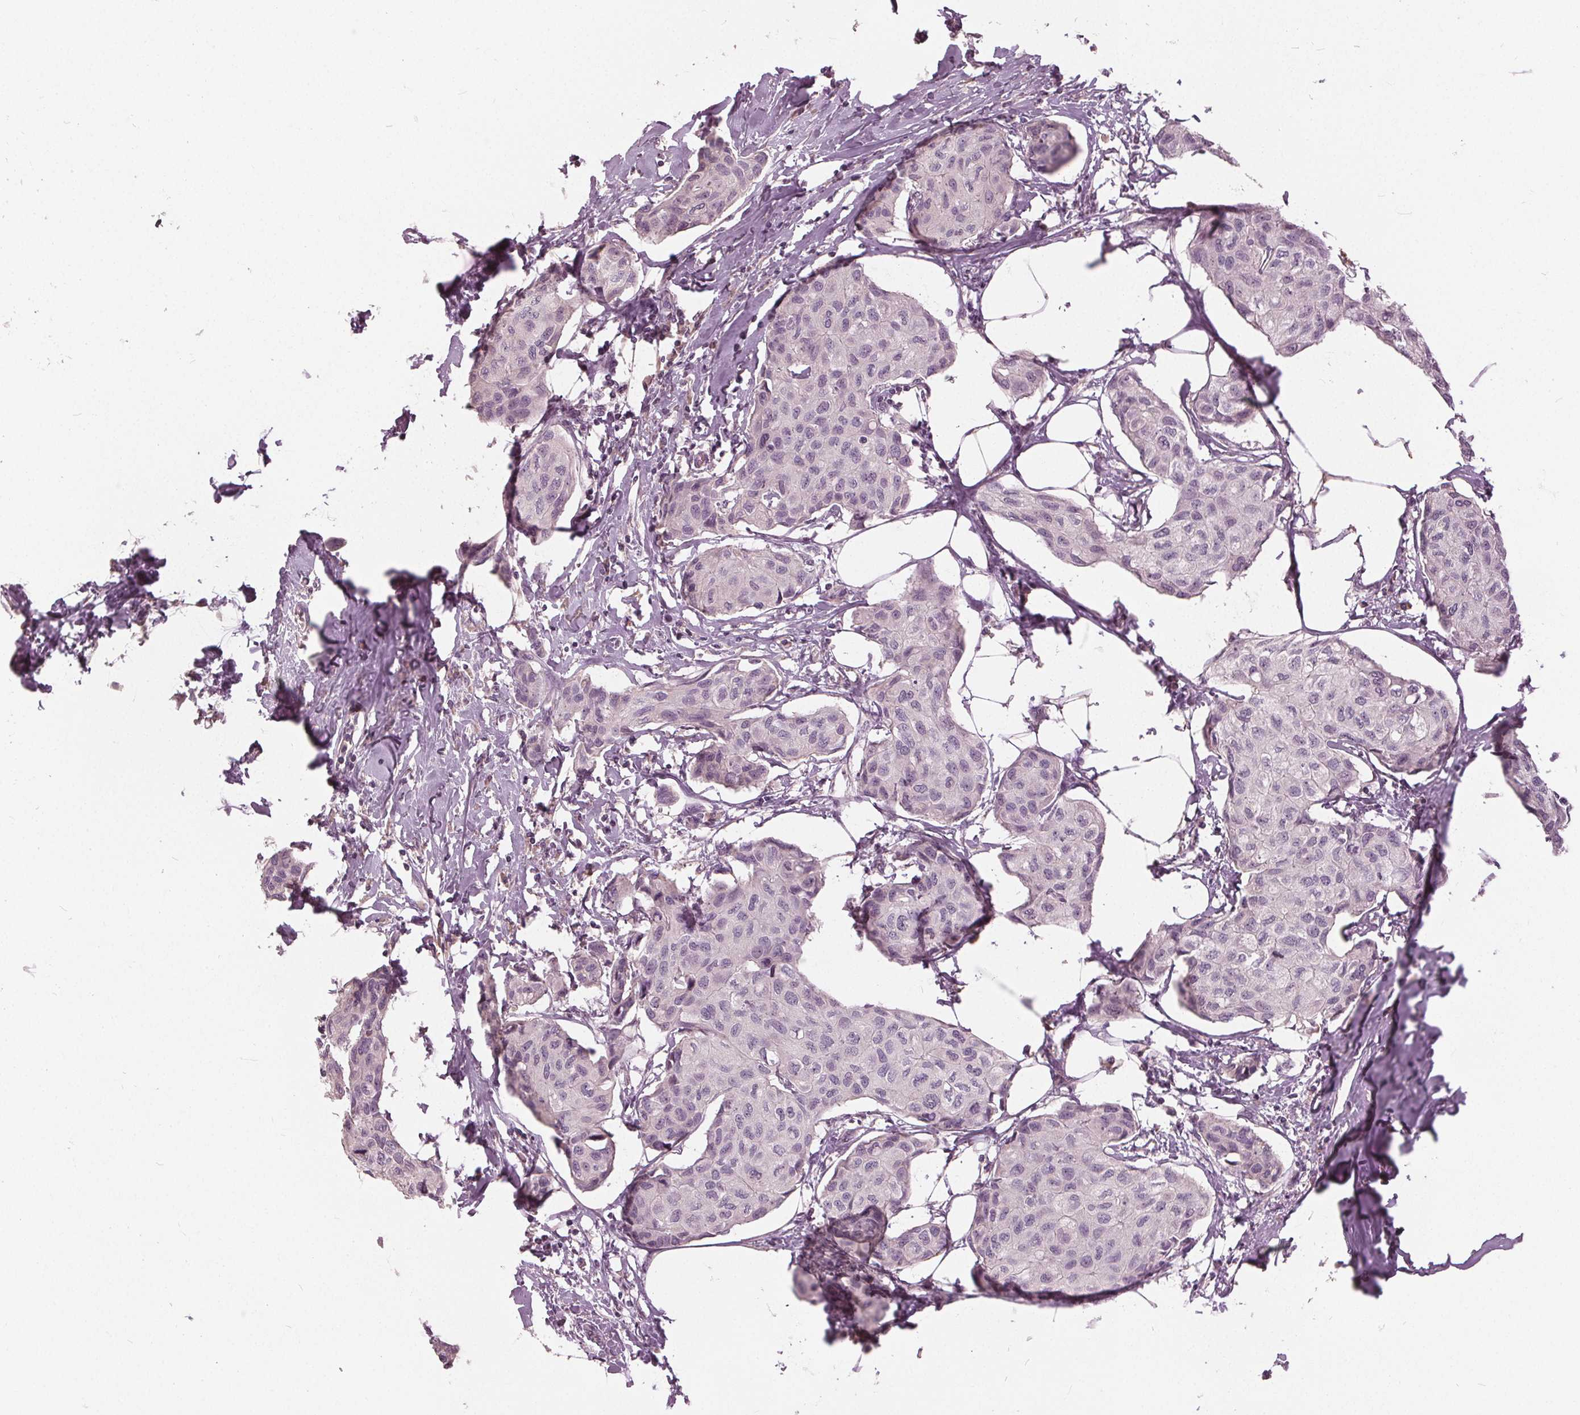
{"staining": {"intensity": "negative", "quantity": "none", "location": "none"}, "tissue": "breast cancer", "cell_type": "Tumor cells", "image_type": "cancer", "snomed": [{"axis": "morphology", "description": "Duct carcinoma"}, {"axis": "topography", "description": "Breast"}], "caption": "Tumor cells are negative for brown protein staining in breast cancer (intraductal carcinoma). (DAB (3,3'-diaminobenzidine) immunohistochemistry, high magnification).", "gene": "KLK13", "patient": {"sex": "female", "age": 80}}